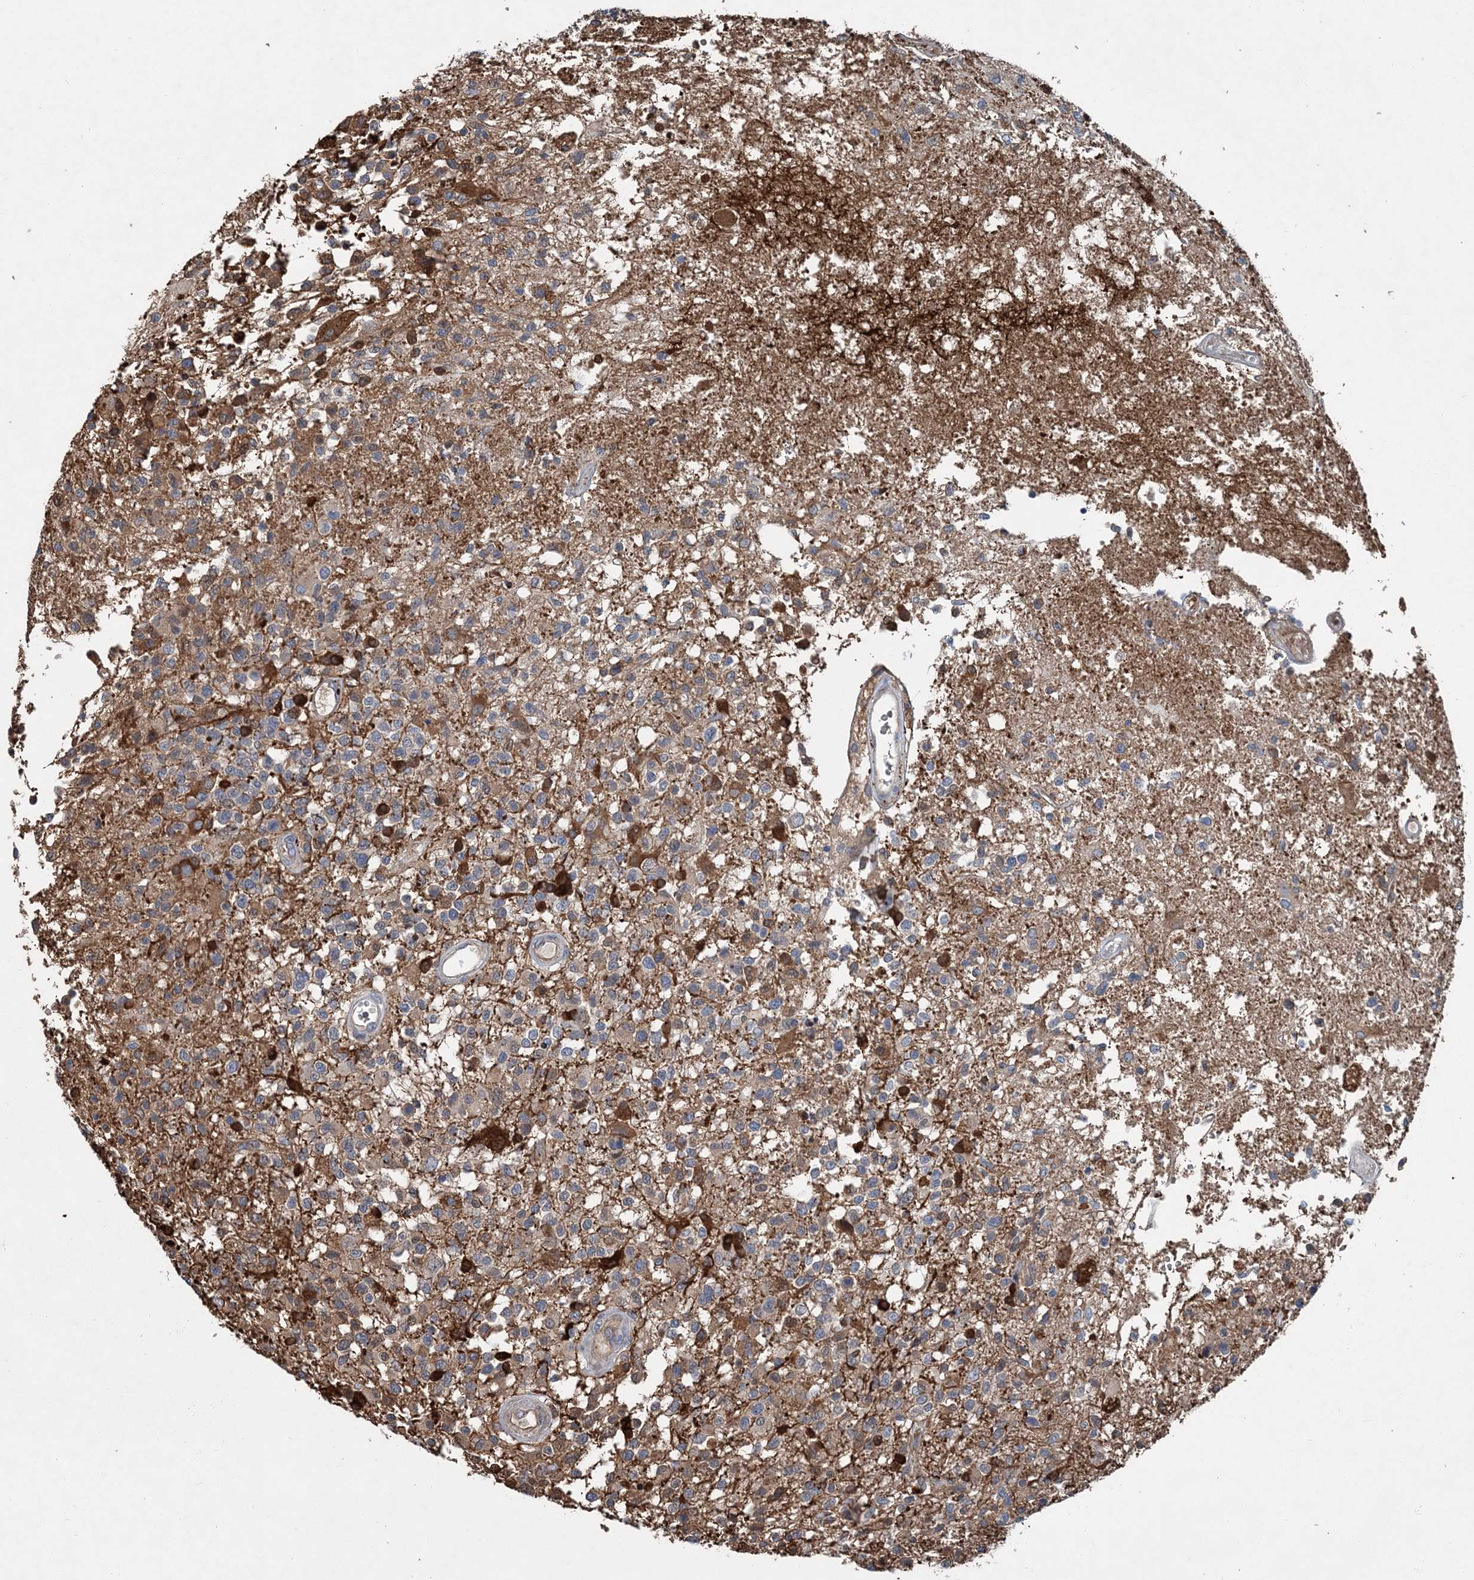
{"staining": {"intensity": "weak", "quantity": "25%-75%", "location": "cytoplasmic/membranous"}, "tissue": "glioma", "cell_type": "Tumor cells", "image_type": "cancer", "snomed": [{"axis": "morphology", "description": "Glioma, malignant, High grade"}, {"axis": "morphology", "description": "Glioblastoma, NOS"}, {"axis": "topography", "description": "Brain"}], "caption": "This image demonstrates immunohistochemistry (IHC) staining of human malignant glioma (high-grade), with low weak cytoplasmic/membranous positivity in about 25%-75% of tumor cells.", "gene": "SPOPL", "patient": {"sex": "male", "age": 60}}